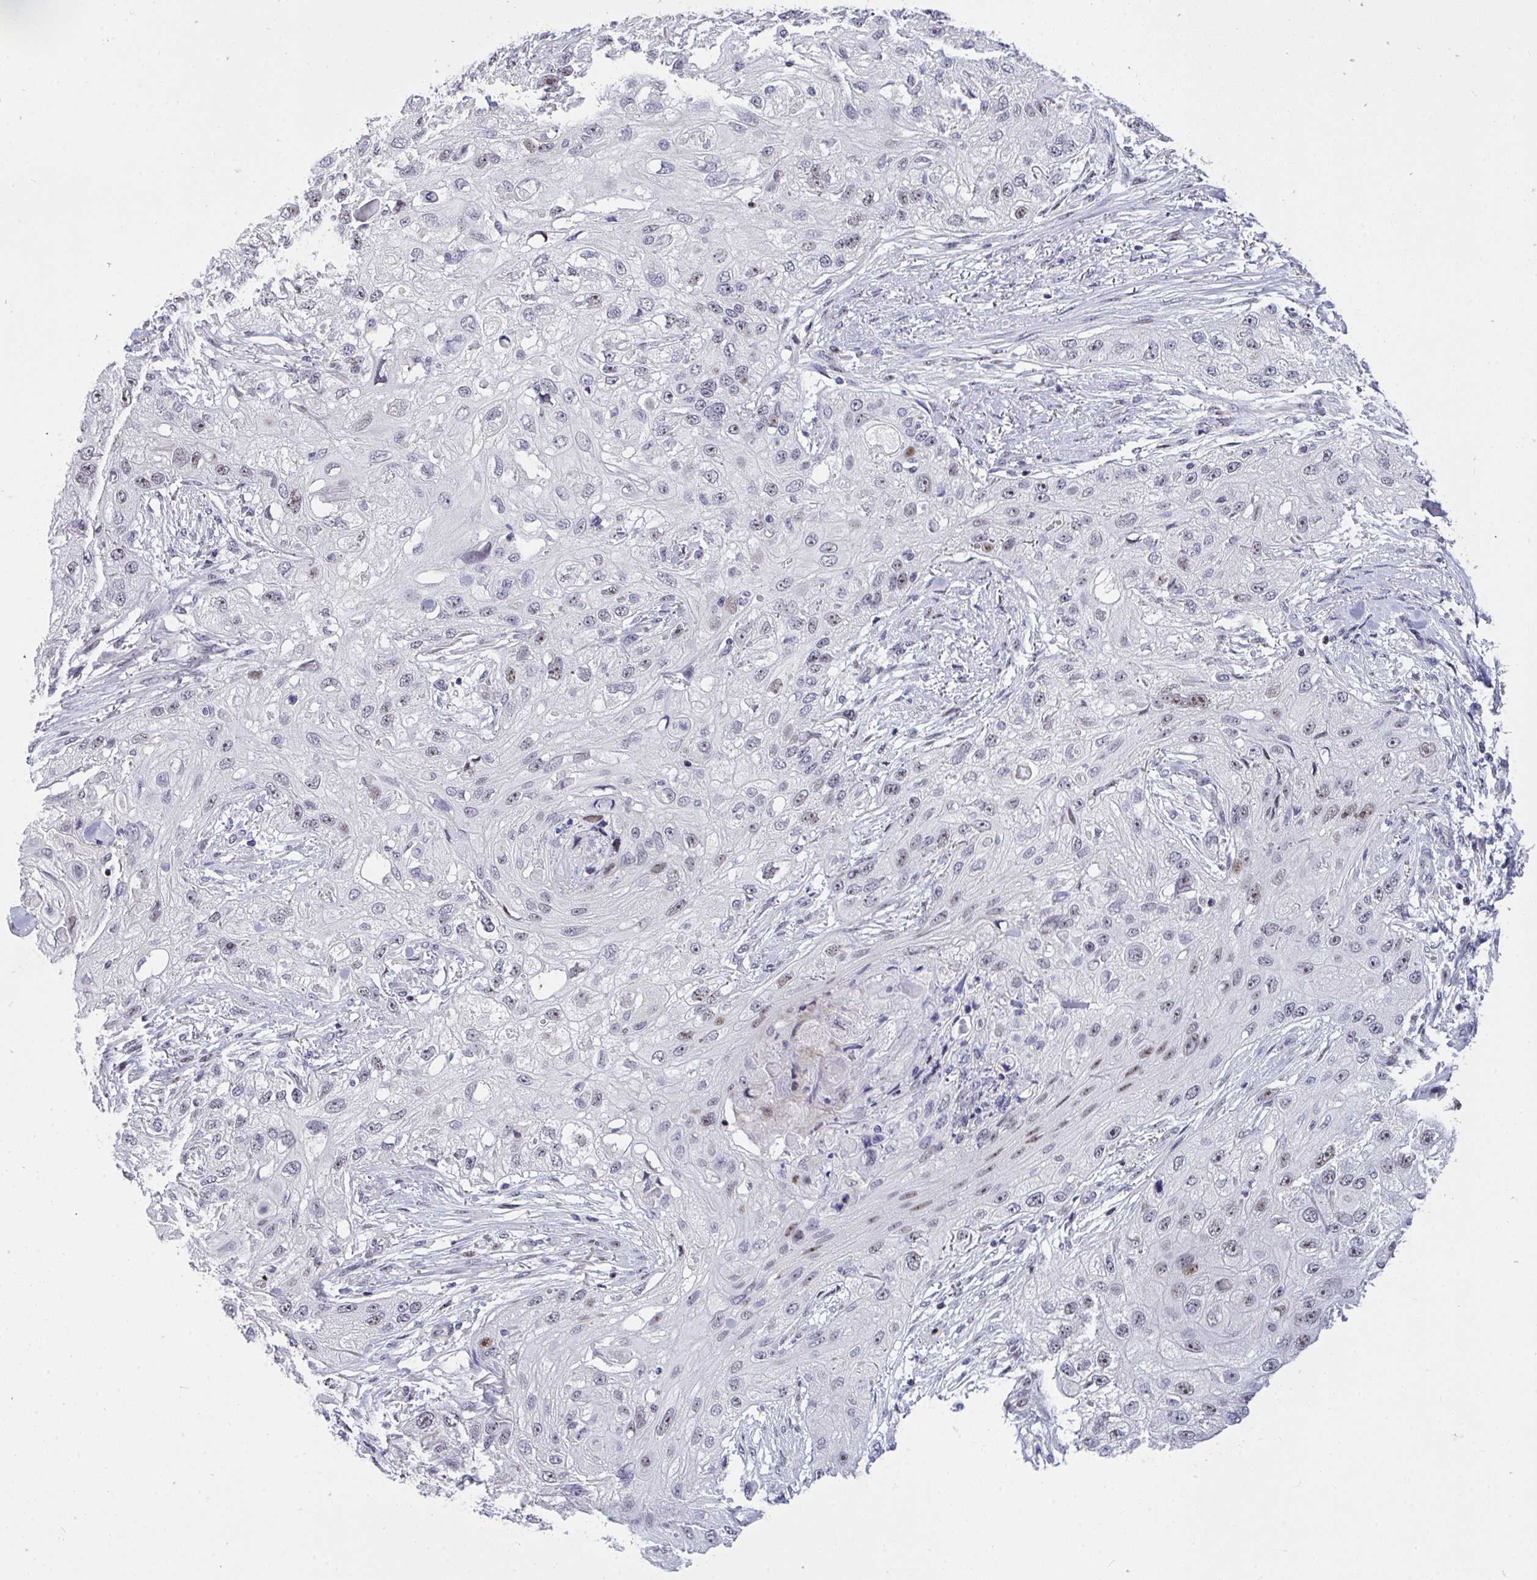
{"staining": {"intensity": "weak", "quantity": "<25%", "location": "nuclear"}, "tissue": "skin cancer", "cell_type": "Tumor cells", "image_type": "cancer", "snomed": [{"axis": "morphology", "description": "Squamous cell carcinoma, NOS"}, {"axis": "topography", "description": "Skin"}, {"axis": "topography", "description": "Vulva"}], "caption": "A photomicrograph of skin cancer (squamous cell carcinoma) stained for a protein reveals no brown staining in tumor cells. The staining is performed using DAB brown chromogen with nuclei counter-stained in using hematoxylin.", "gene": "PLPPR3", "patient": {"sex": "female", "age": 86}}